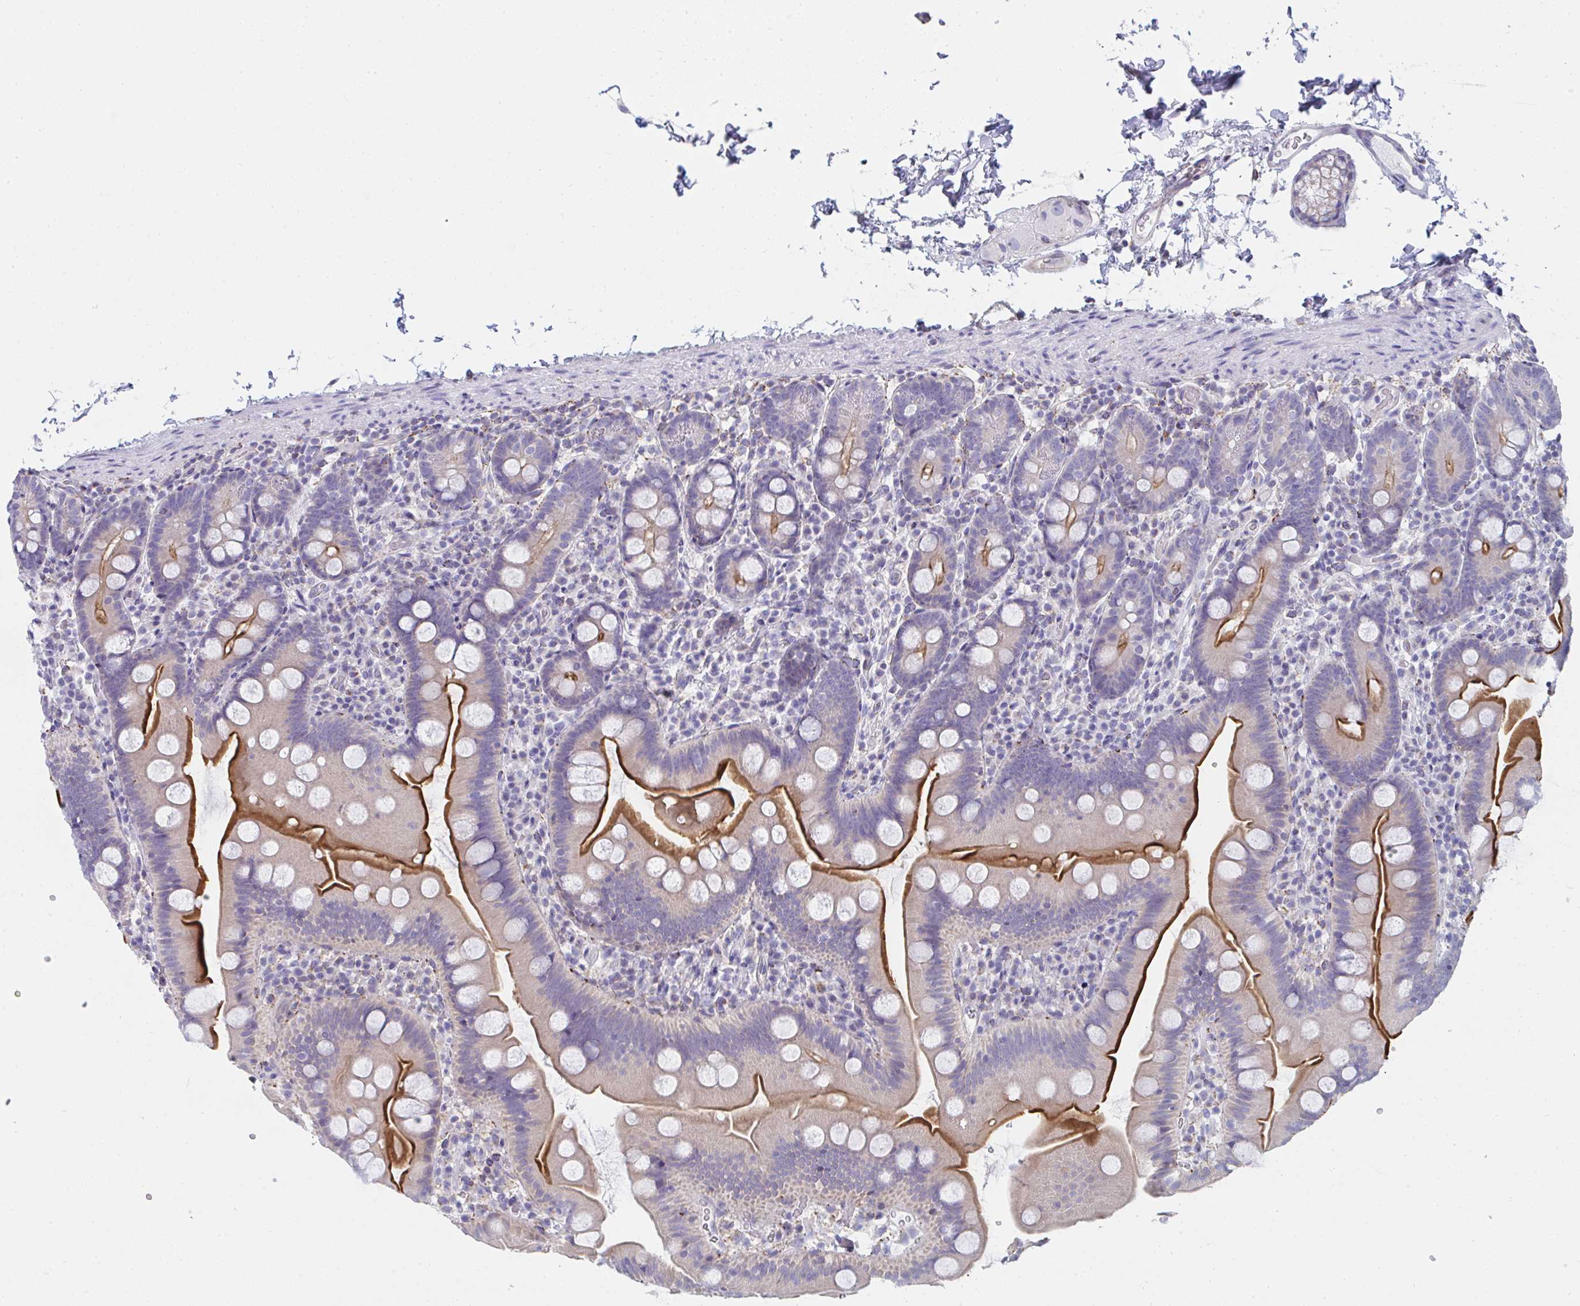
{"staining": {"intensity": "strong", "quantity": "25%-75%", "location": "cytoplasmic/membranous"}, "tissue": "small intestine", "cell_type": "Glandular cells", "image_type": "normal", "snomed": [{"axis": "morphology", "description": "Normal tissue, NOS"}, {"axis": "topography", "description": "Small intestine"}], "caption": "Immunohistochemistry (IHC) image of unremarkable human small intestine stained for a protein (brown), which reveals high levels of strong cytoplasmic/membranous staining in approximately 25%-75% of glandular cells.", "gene": "MGAM2", "patient": {"sex": "female", "age": 68}}